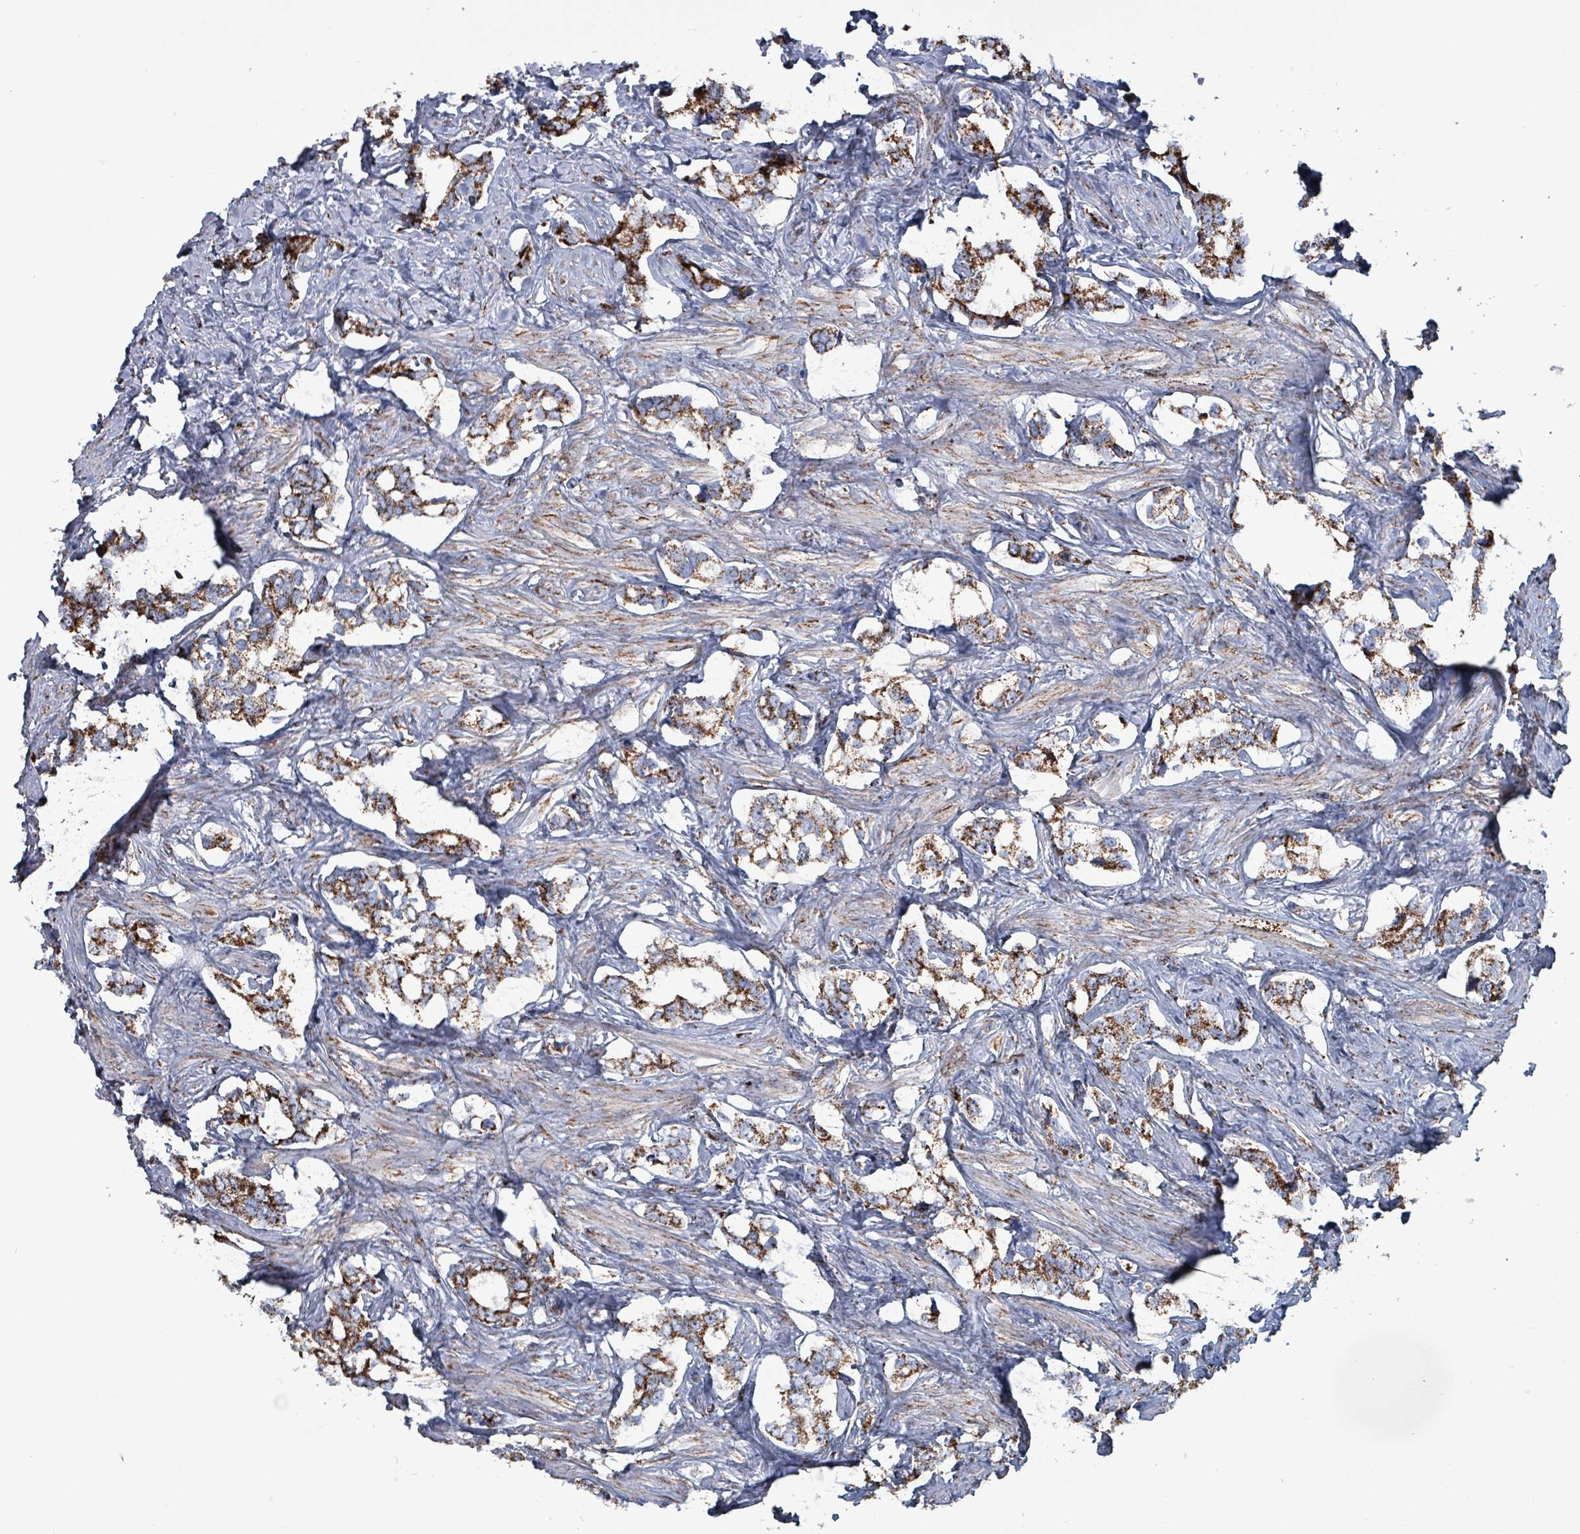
{"staining": {"intensity": "strong", "quantity": ">75%", "location": "cytoplasmic/membranous"}, "tissue": "prostate cancer", "cell_type": "Tumor cells", "image_type": "cancer", "snomed": [{"axis": "morphology", "description": "Adenocarcinoma, High grade"}, {"axis": "topography", "description": "Prostate"}], "caption": "High-power microscopy captured an immunohistochemistry (IHC) micrograph of prostate cancer (adenocarcinoma (high-grade)), revealing strong cytoplasmic/membranous expression in about >75% of tumor cells. (Brightfield microscopy of DAB IHC at high magnification).", "gene": "IDH3B", "patient": {"sex": "male", "age": 66}}